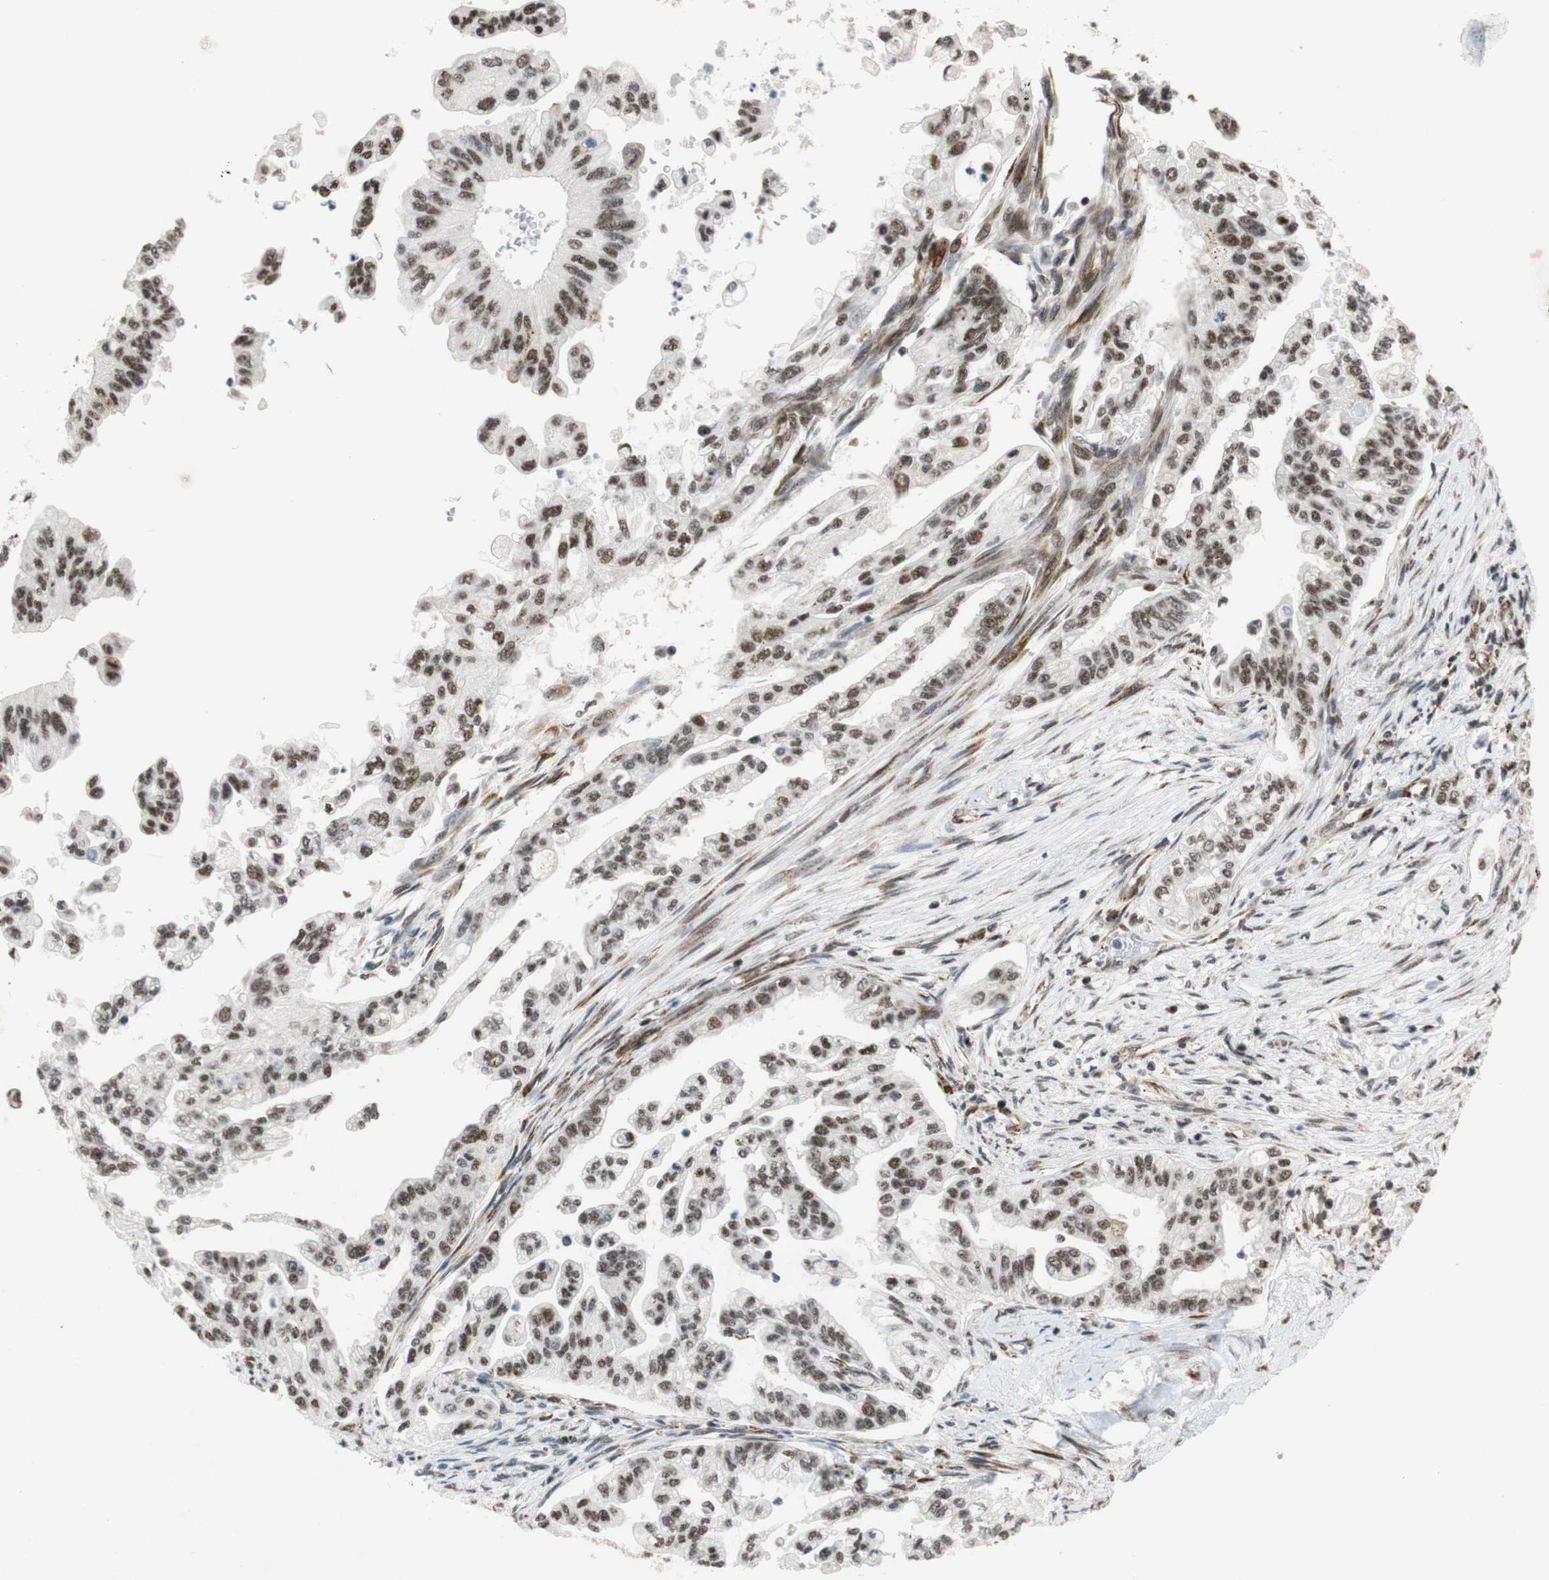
{"staining": {"intensity": "moderate", "quantity": ">75%", "location": "nuclear"}, "tissue": "pancreatic cancer", "cell_type": "Tumor cells", "image_type": "cancer", "snomed": [{"axis": "morphology", "description": "Normal tissue, NOS"}, {"axis": "topography", "description": "Pancreas"}], "caption": "The histopathology image shows immunohistochemical staining of pancreatic cancer. There is moderate nuclear expression is appreciated in approximately >75% of tumor cells.", "gene": "SAP18", "patient": {"sex": "male", "age": 42}}